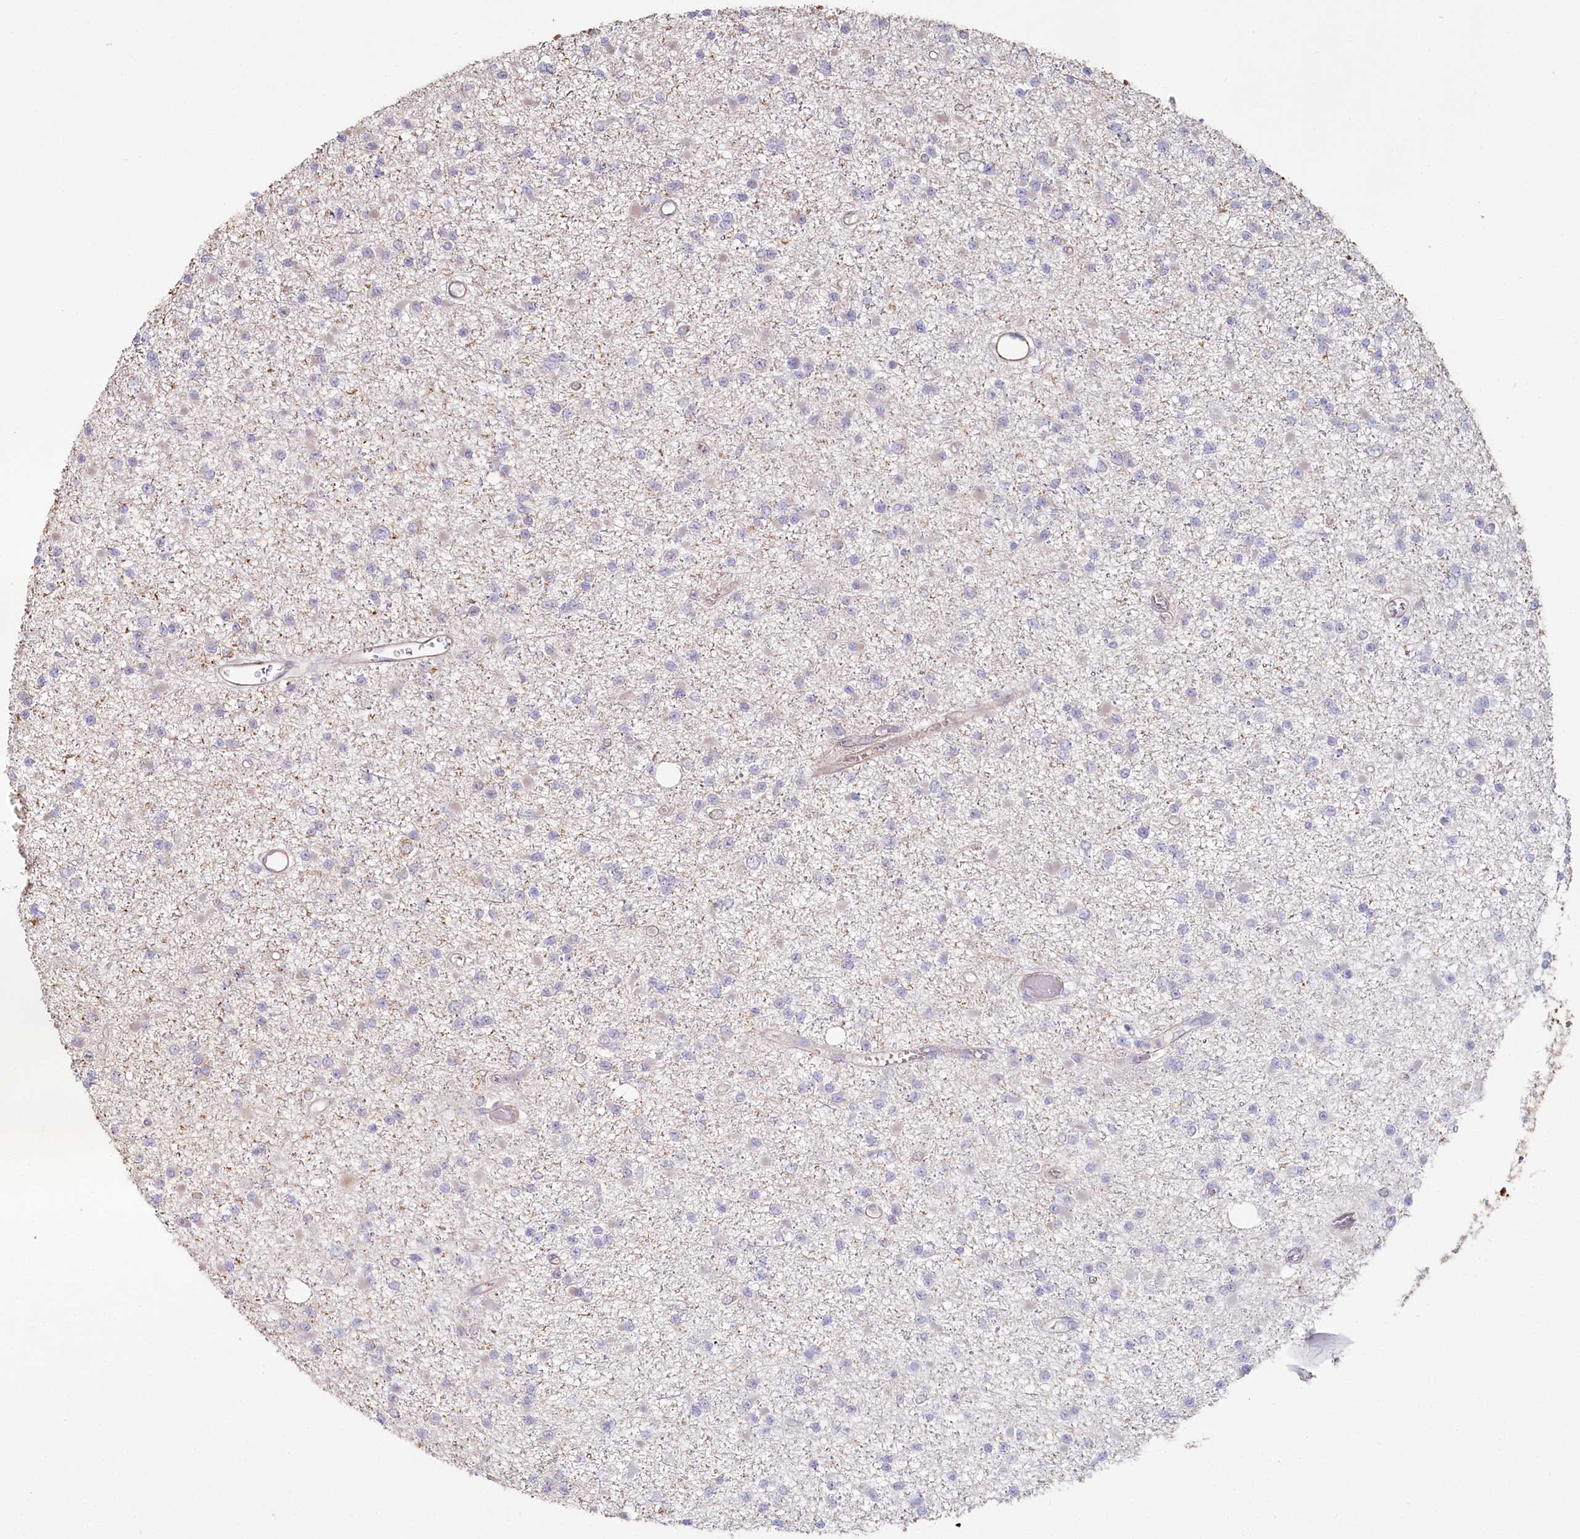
{"staining": {"intensity": "negative", "quantity": "none", "location": "none"}, "tissue": "glioma", "cell_type": "Tumor cells", "image_type": "cancer", "snomed": [{"axis": "morphology", "description": "Glioma, malignant, Low grade"}, {"axis": "topography", "description": "Brain"}], "caption": "Photomicrograph shows no significant protein expression in tumor cells of glioma. (Immunohistochemistry, brightfield microscopy, high magnification).", "gene": "SUMF1", "patient": {"sex": "female", "age": 22}}